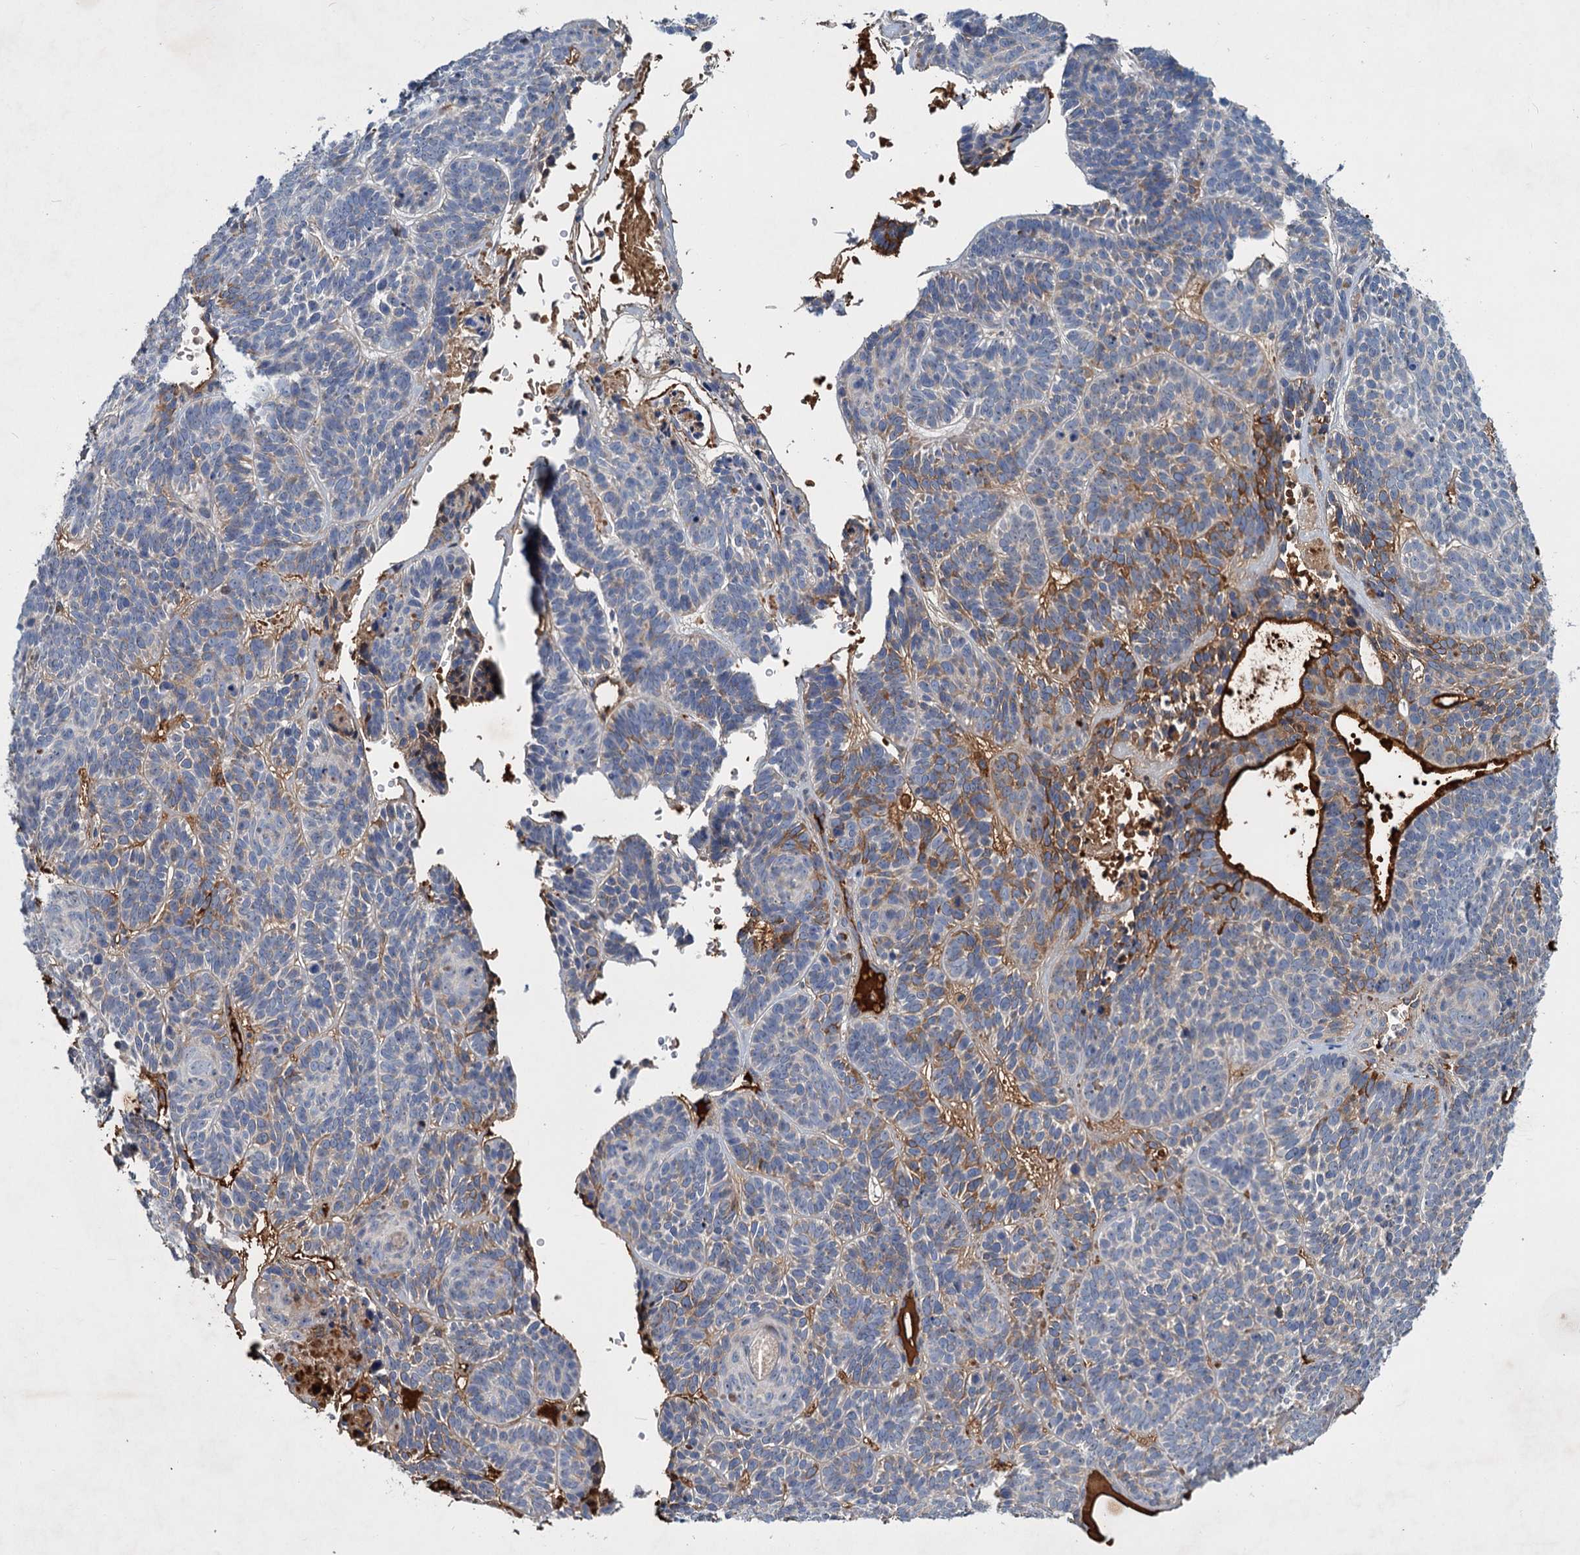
{"staining": {"intensity": "moderate", "quantity": "25%-75%", "location": "cytoplasmic/membranous"}, "tissue": "skin cancer", "cell_type": "Tumor cells", "image_type": "cancer", "snomed": [{"axis": "morphology", "description": "Basal cell carcinoma"}, {"axis": "topography", "description": "Skin"}], "caption": "The histopathology image shows immunohistochemical staining of skin cancer. There is moderate cytoplasmic/membranous positivity is appreciated in about 25%-75% of tumor cells. (DAB IHC, brown staining for protein, blue staining for nuclei).", "gene": "CHRD", "patient": {"sex": "male", "age": 85}}